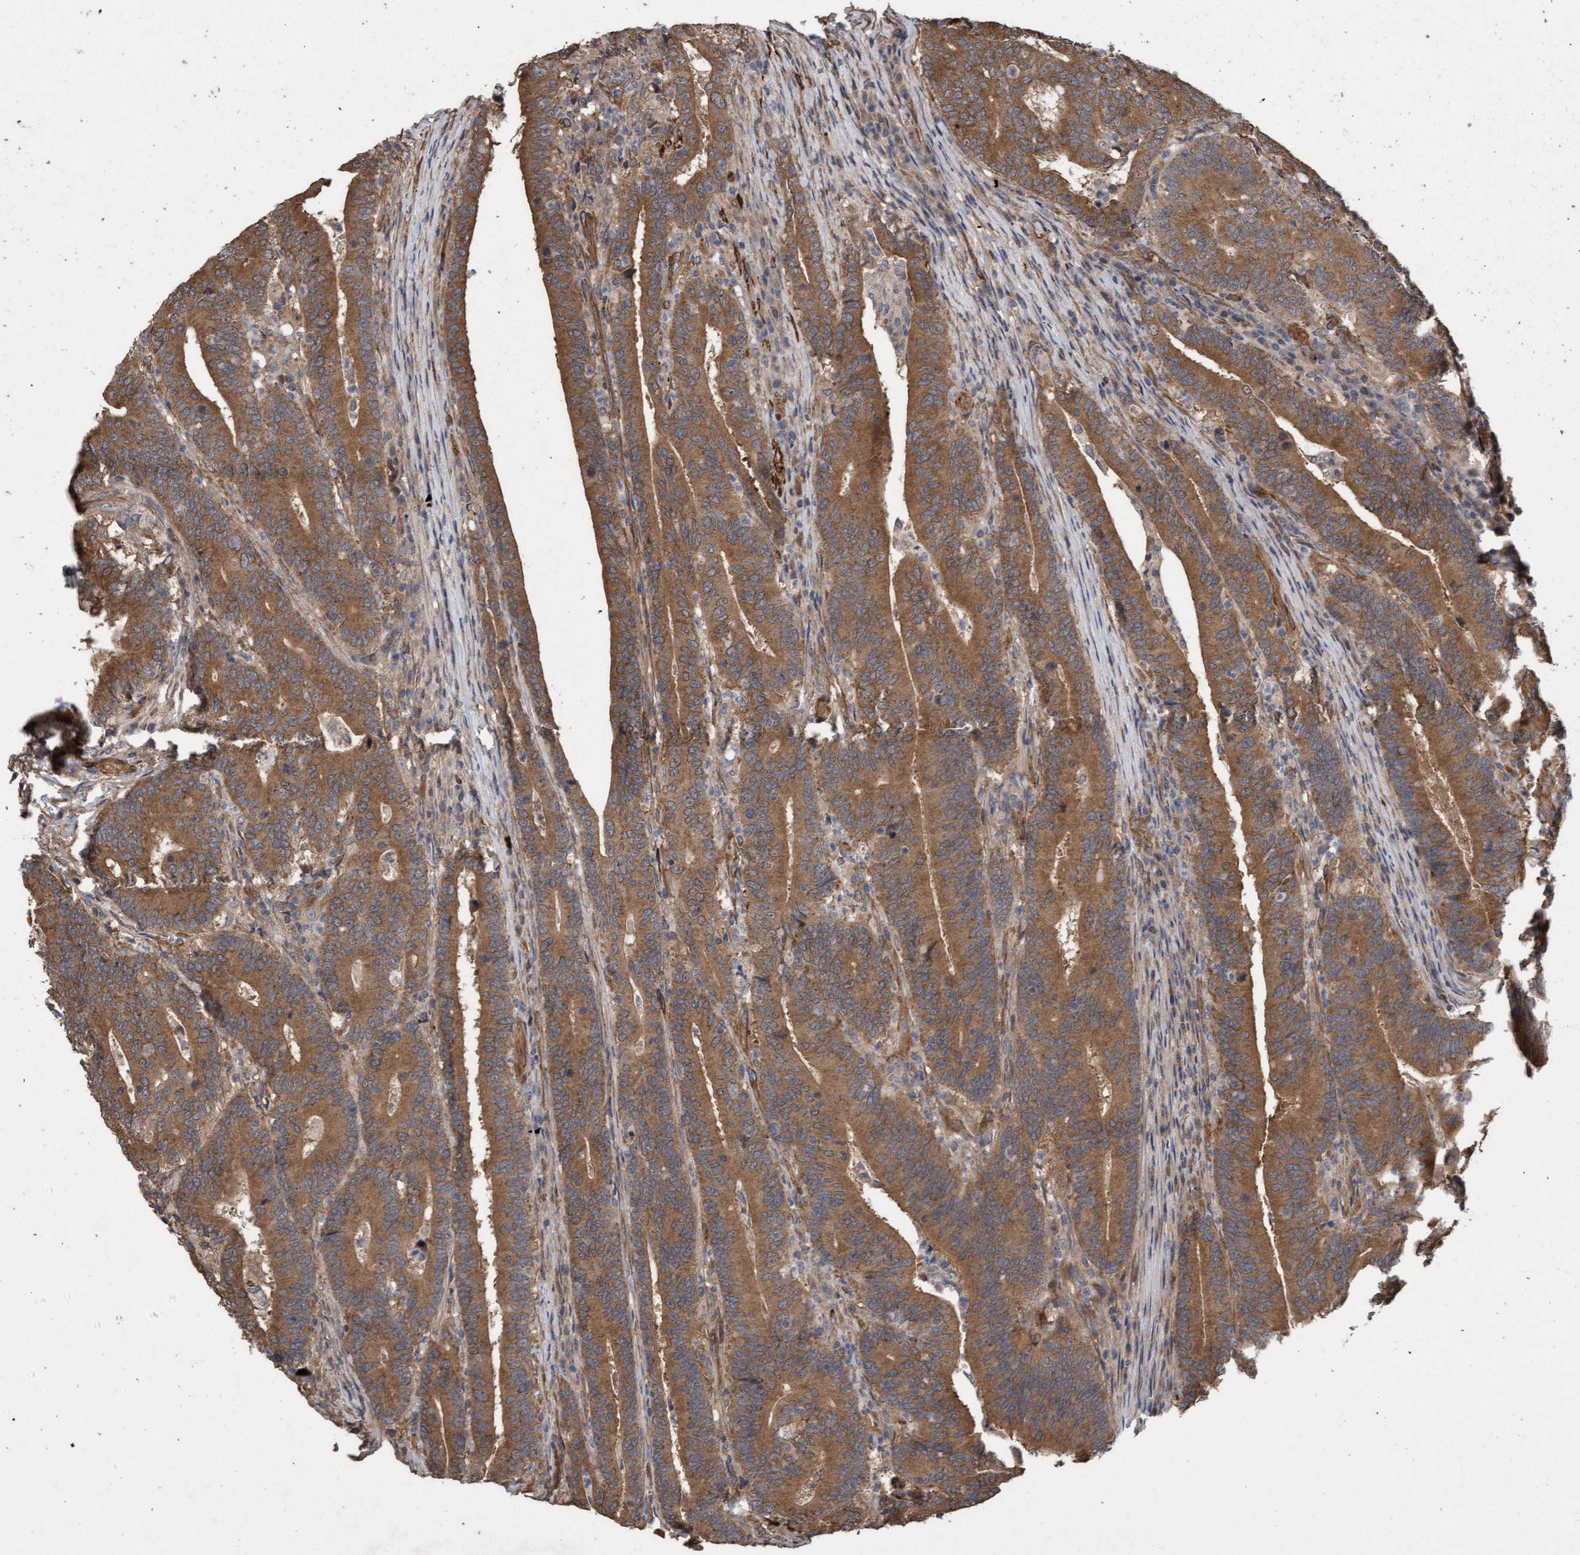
{"staining": {"intensity": "moderate", "quantity": ">75%", "location": "cytoplasmic/membranous"}, "tissue": "colorectal cancer", "cell_type": "Tumor cells", "image_type": "cancer", "snomed": [{"axis": "morphology", "description": "Adenocarcinoma, NOS"}, {"axis": "topography", "description": "Colon"}], "caption": "An image showing moderate cytoplasmic/membranous expression in about >75% of tumor cells in adenocarcinoma (colorectal), as visualized by brown immunohistochemical staining.", "gene": "CDC42EP4", "patient": {"sex": "female", "age": 66}}